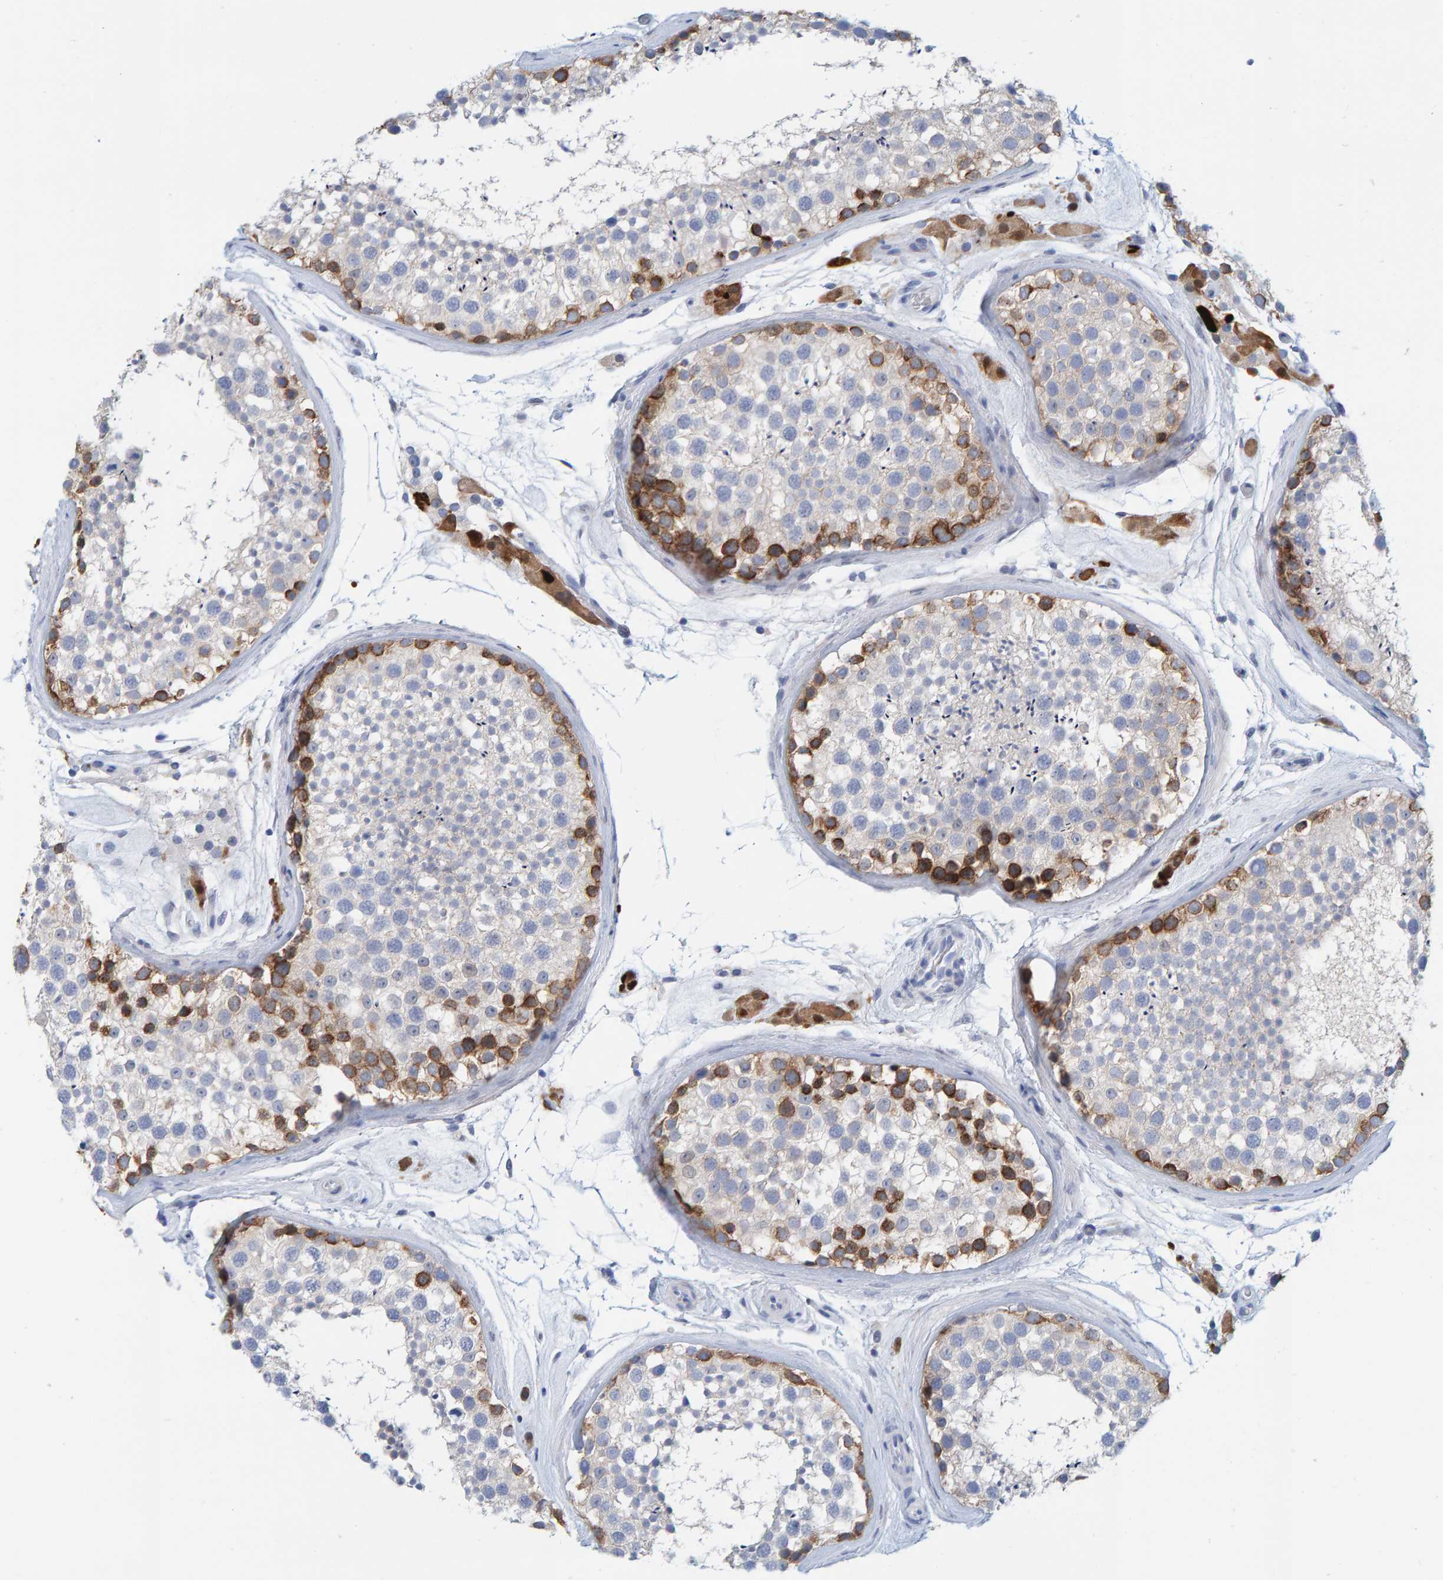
{"staining": {"intensity": "moderate", "quantity": "<25%", "location": "cytoplasmic/membranous"}, "tissue": "testis", "cell_type": "Cells in seminiferous ducts", "image_type": "normal", "snomed": [{"axis": "morphology", "description": "Normal tissue, NOS"}, {"axis": "topography", "description": "Testis"}], "caption": "Immunohistochemical staining of normal testis displays low levels of moderate cytoplasmic/membranous expression in approximately <25% of cells in seminiferous ducts. The staining was performed using DAB (3,3'-diaminobenzidine) to visualize the protein expression in brown, while the nuclei were stained in blue with hematoxylin (Magnification: 20x).", "gene": "KLHL11", "patient": {"sex": "male", "age": 46}}